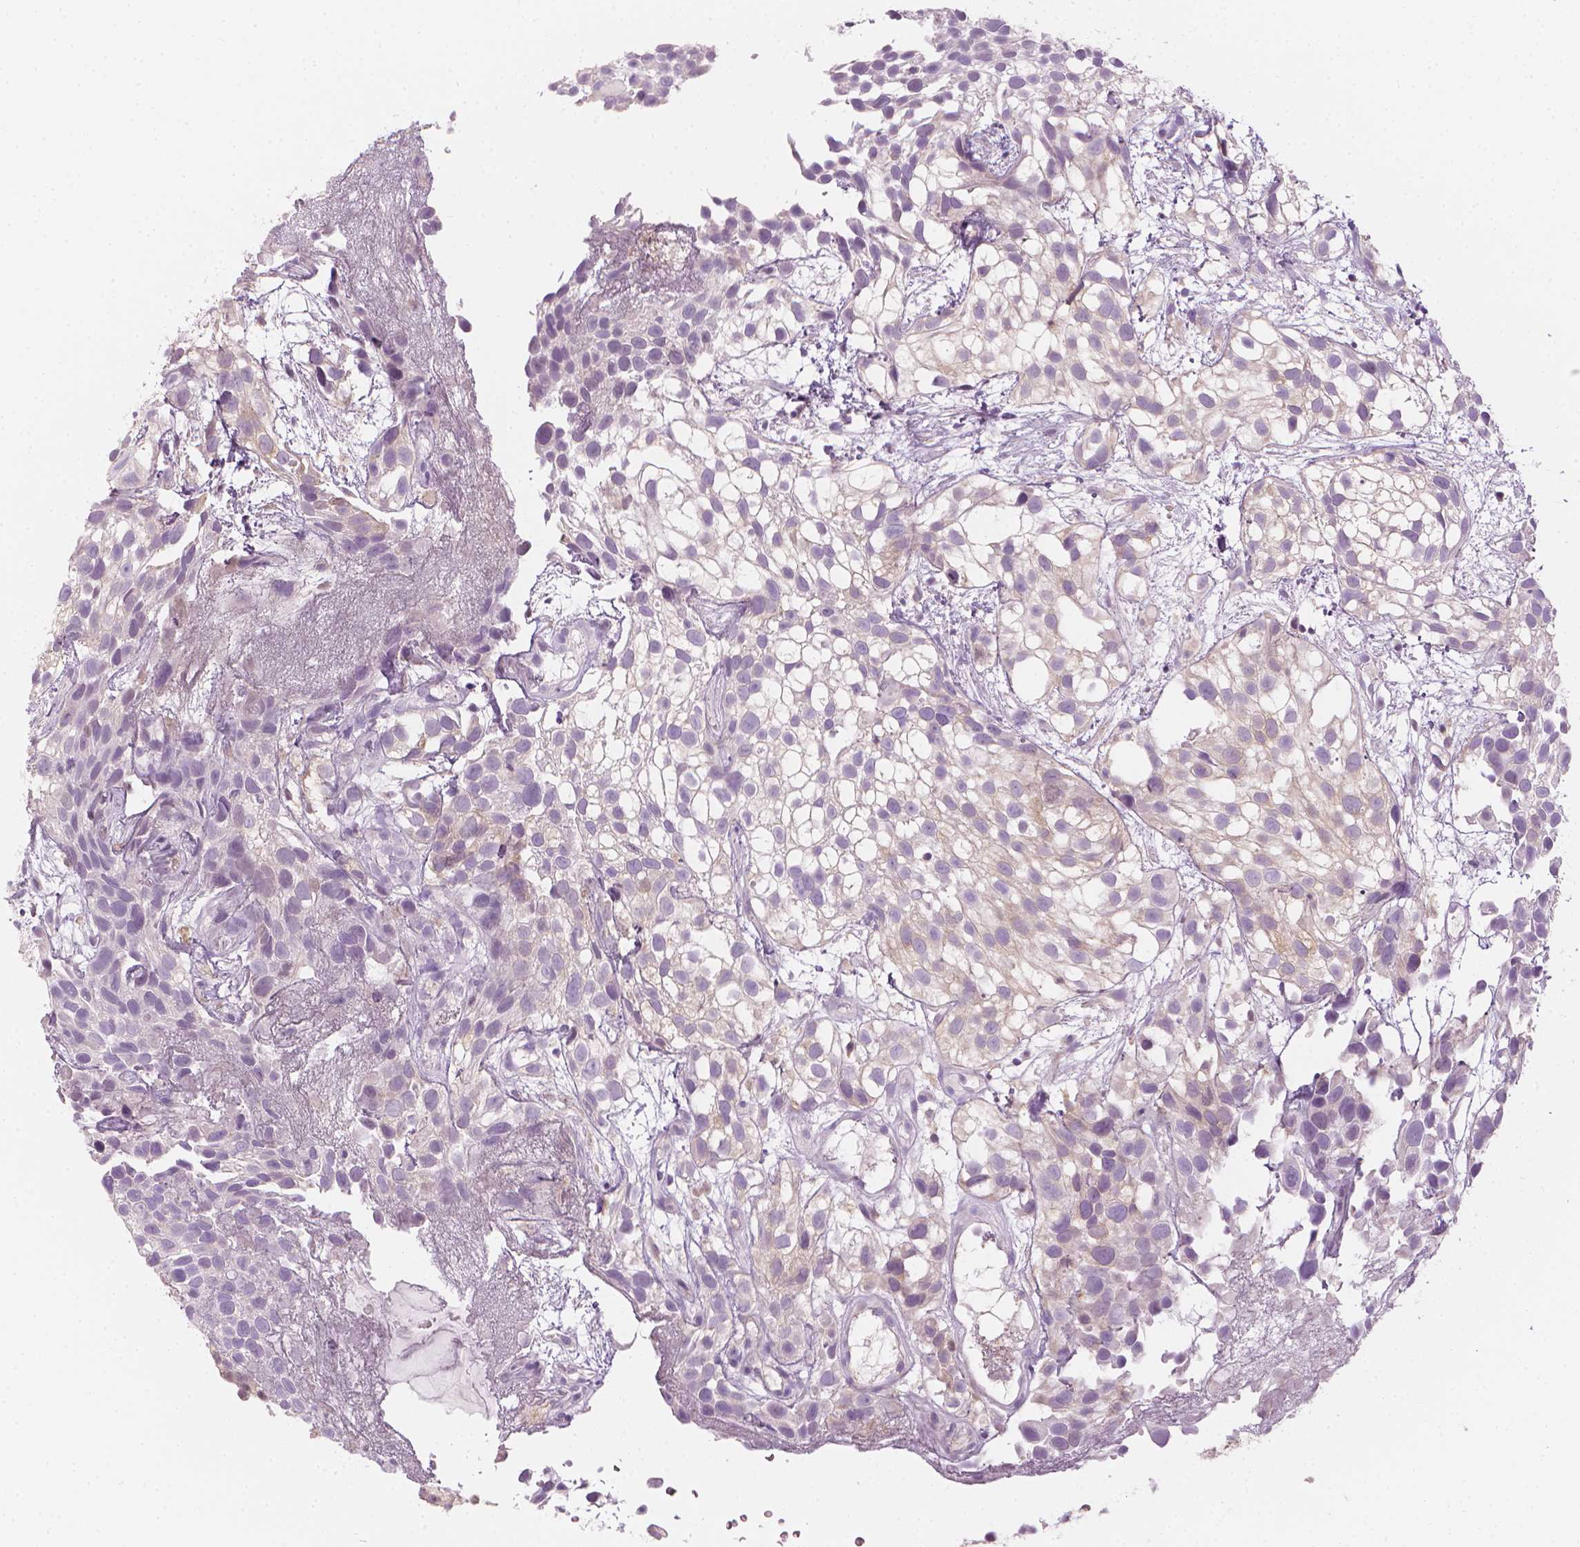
{"staining": {"intensity": "negative", "quantity": "none", "location": "none"}, "tissue": "urothelial cancer", "cell_type": "Tumor cells", "image_type": "cancer", "snomed": [{"axis": "morphology", "description": "Urothelial carcinoma, High grade"}, {"axis": "topography", "description": "Urinary bladder"}], "caption": "A high-resolution histopathology image shows immunohistochemistry (IHC) staining of high-grade urothelial carcinoma, which exhibits no significant staining in tumor cells. Brightfield microscopy of IHC stained with DAB (brown) and hematoxylin (blue), captured at high magnification.", "gene": "SHMT1", "patient": {"sex": "male", "age": 56}}